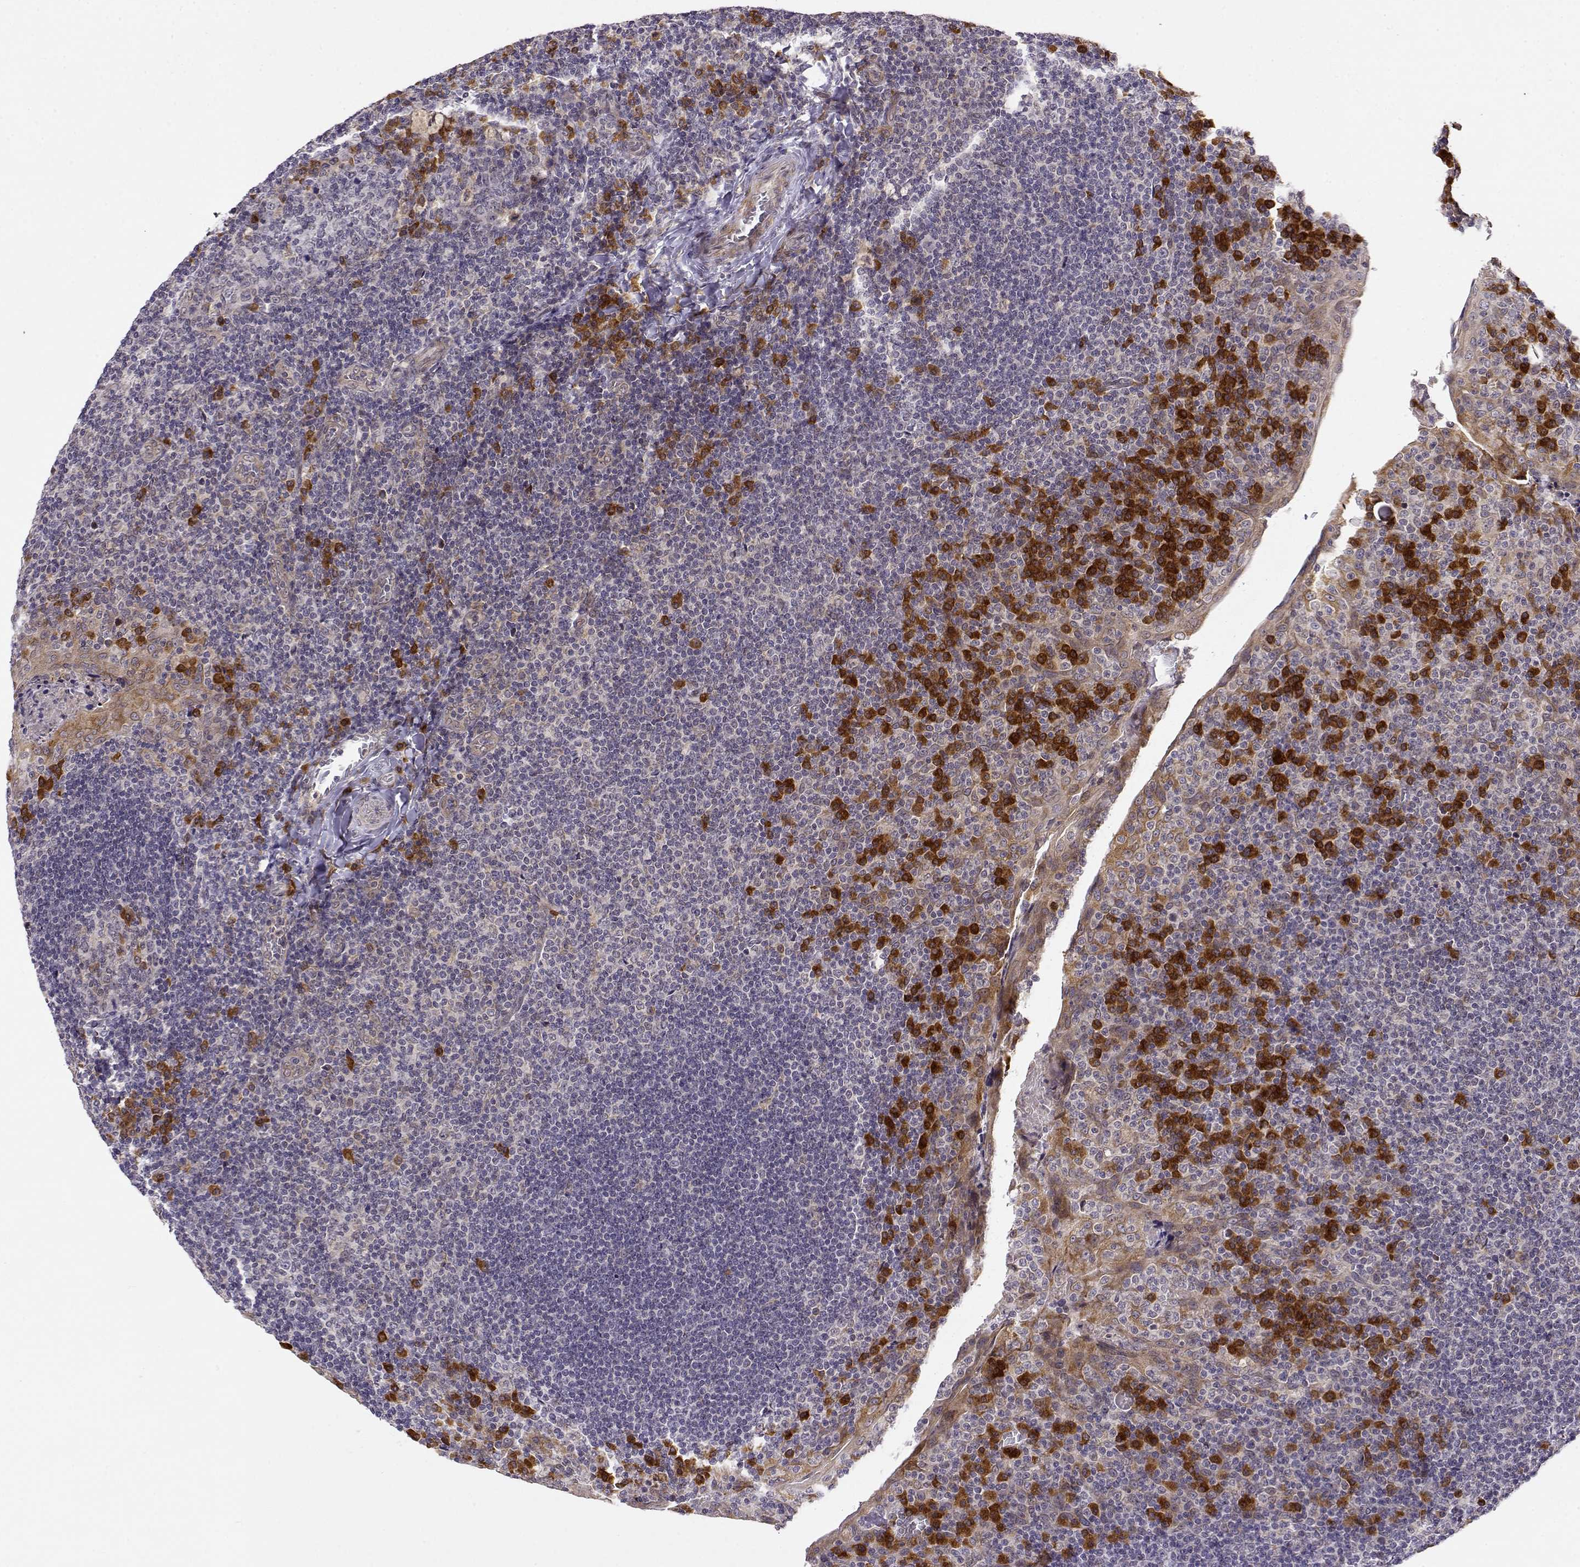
{"staining": {"intensity": "moderate", "quantity": "<25%", "location": "cytoplasmic/membranous"}, "tissue": "tonsil", "cell_type": "Germinal center cells", "image_type": "normal", "snomed": [{"axis": "morphology", "description": "Normal tissue, NOS"}, {"axis": "topography", "description": "Tonsil"}], "caption": "Immunohistochemistry (IHC) of unremarkable human tonsil shows low levels of moderate cytoplasmic/membranous expression in about <25% of germinal center cells. The protein of interest is stained brown, and the nuclei are stained in blue (DAB (3,3'-diaminobenzidine) IHC with brightfield microscopy, high magnification).", "gene": "ERGIC2", "patient": {"sex": "male", "age": 17}}